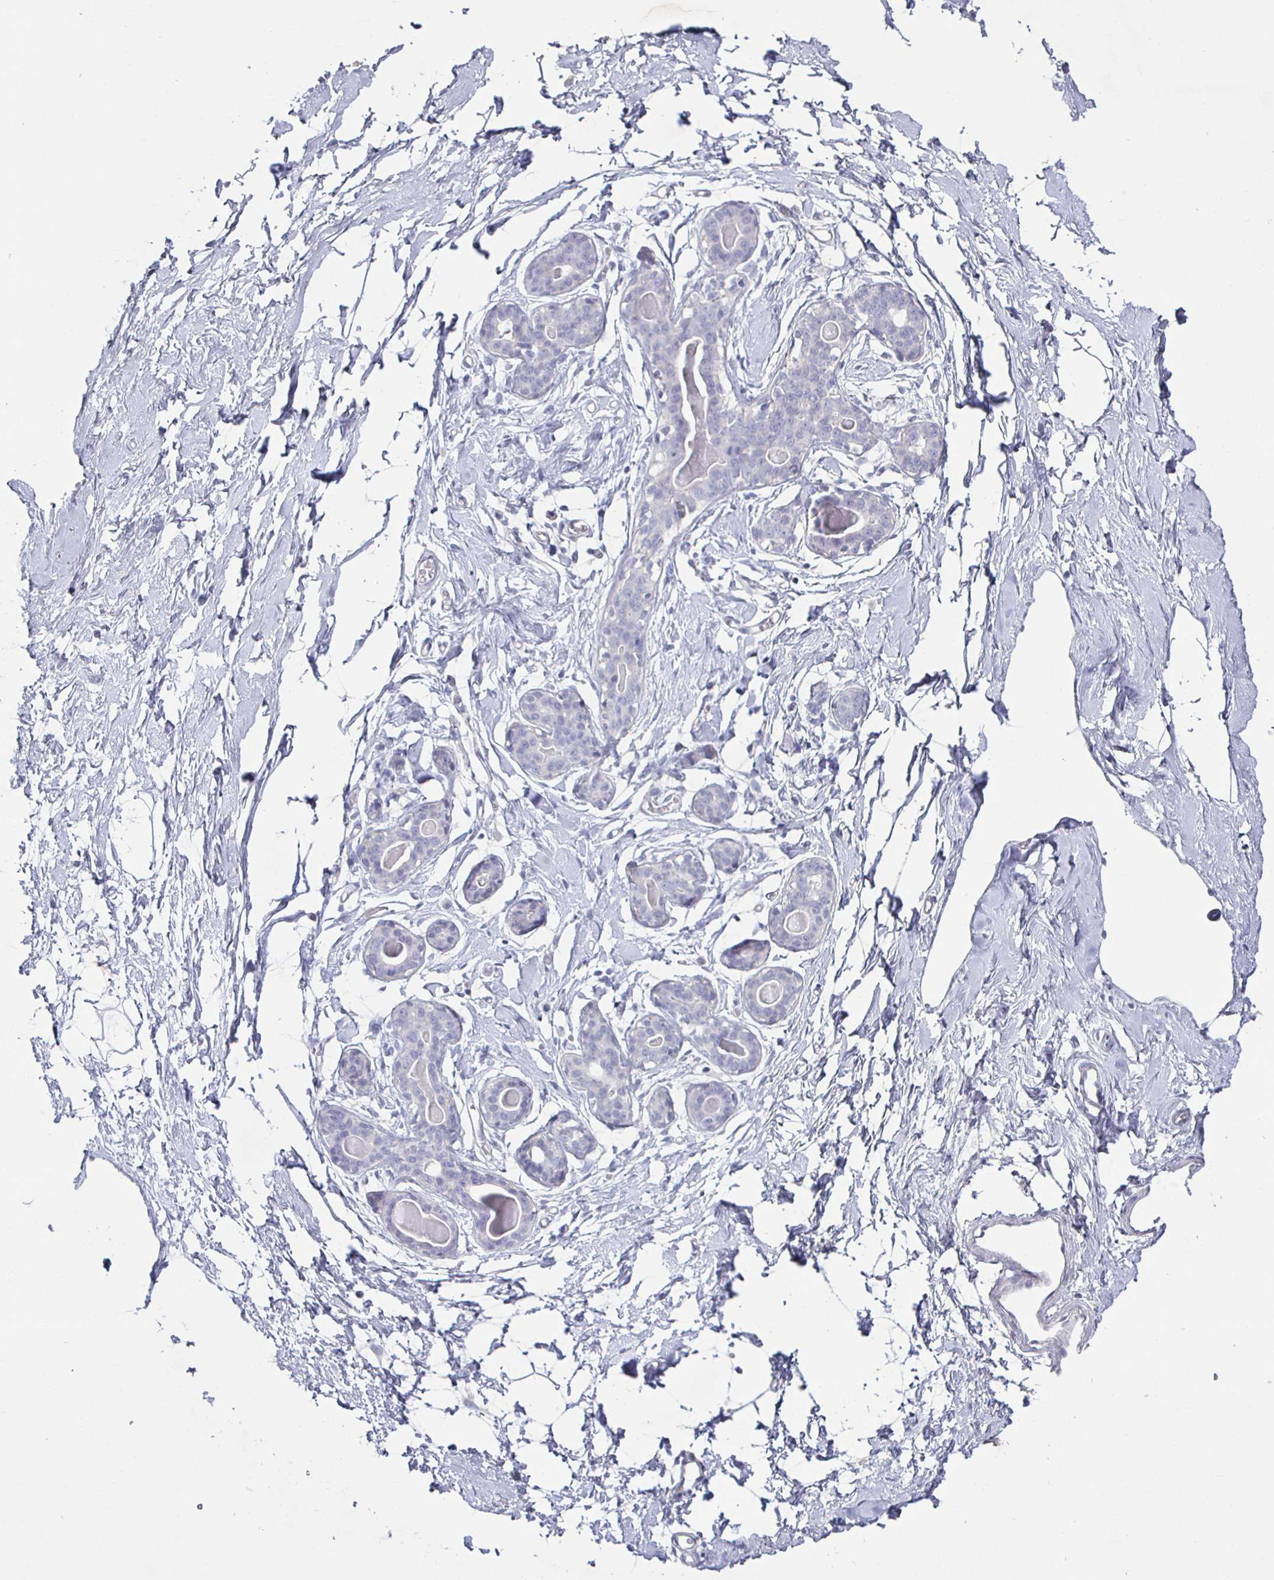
{"staining": {"intensity": "negative", "quantity": "none", "location": "none"}, "tissue": "breast", "cell_type": "Adipocytes", "image_type": "normal", "snomed": [{"axis": "morphology", "description": "Normal tissue, NOS"}, {"axis": "topography", "description": "Breast"}], "caption": "Breast stained for a protein using immunohistochemistry (IHC) displays no positivity adipocytes.", "gene": "ENPP1", "patient": {"sex": "female", "age": 45}}